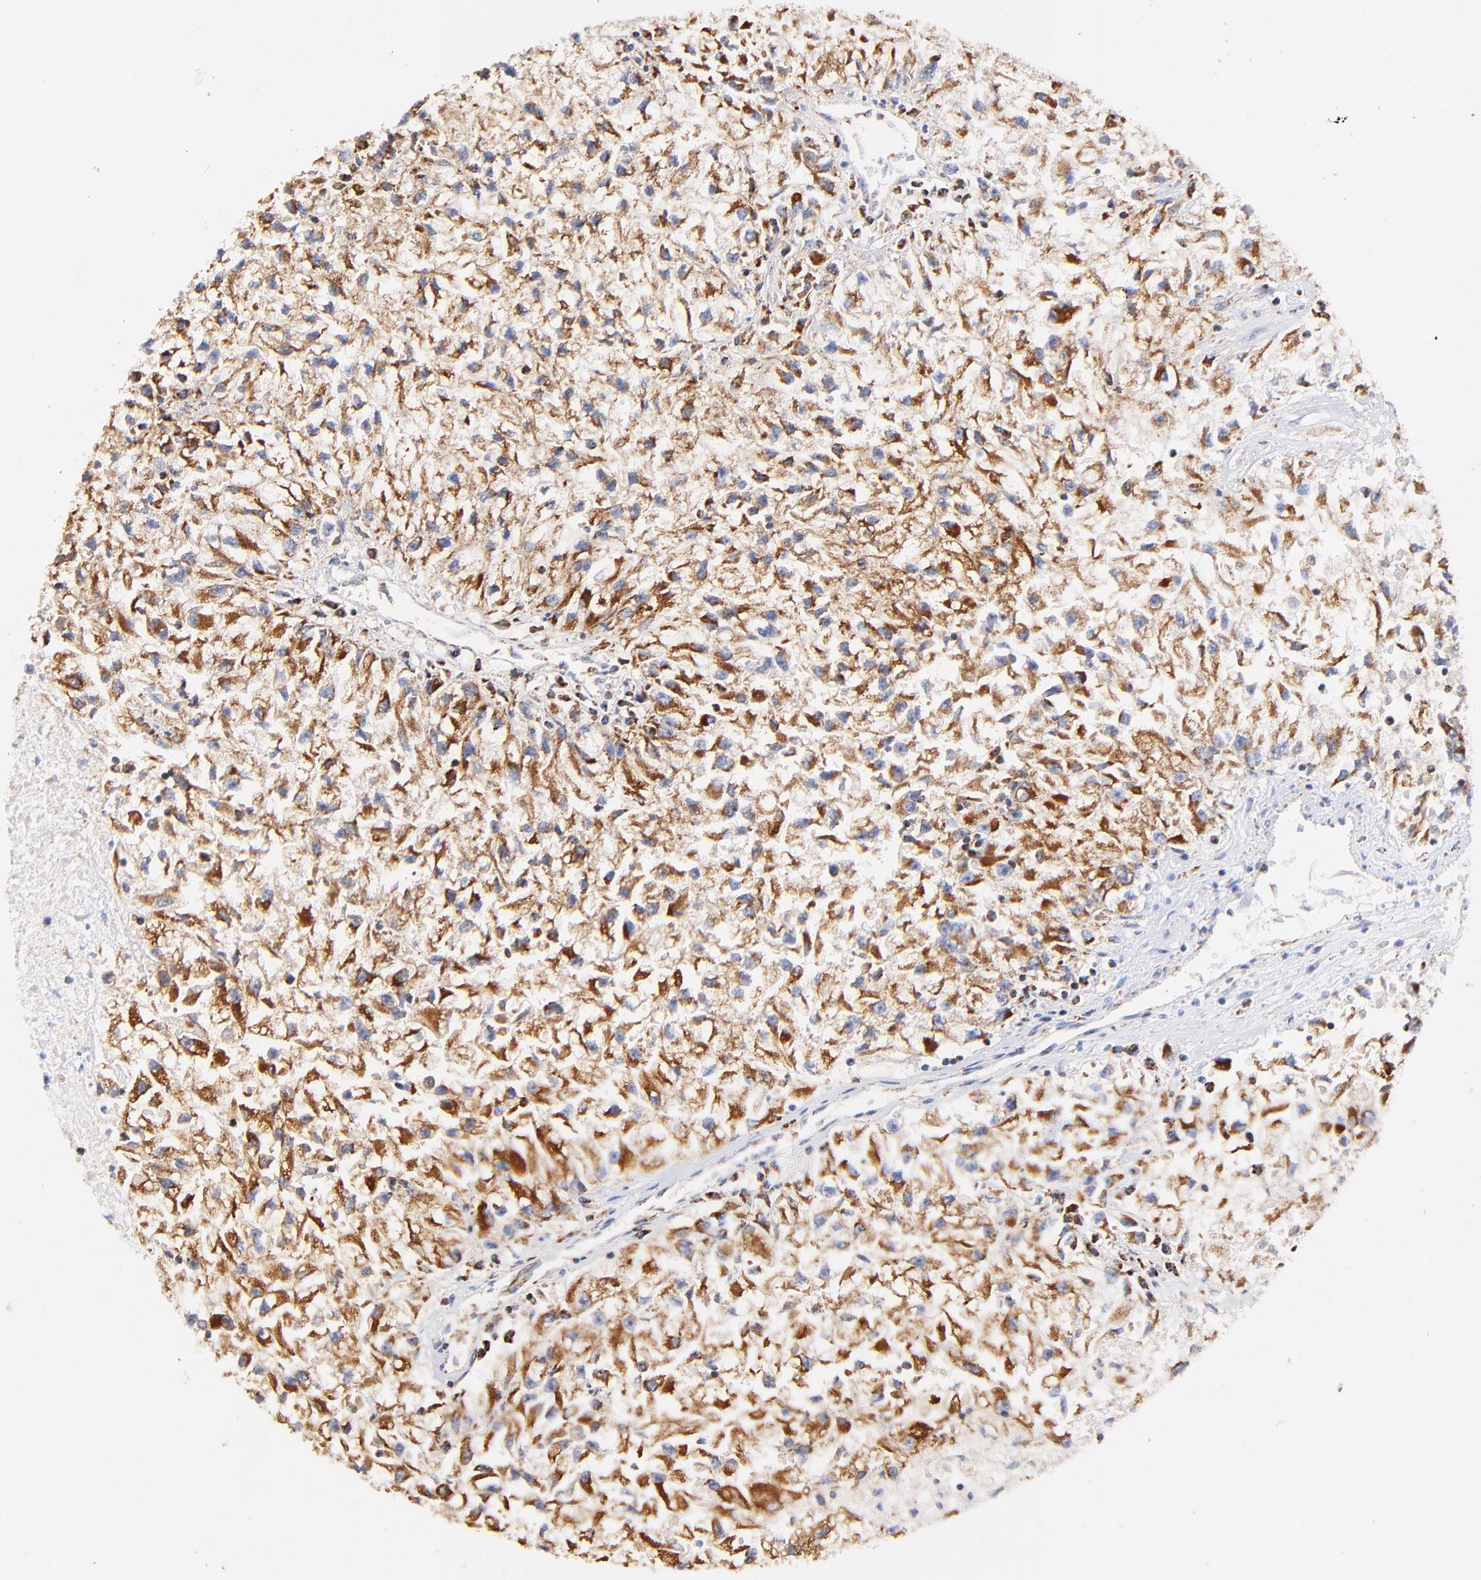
{"staining": {"intensity": "strong", "quantity": ">75%", "location": "cytoplasmic/membranous"}, "tissue": "renal cancer", "cell_type": "Tumor cells", "image_type": "cancer", "snomed": [{"axis": "morphology", "description": "Adenocarcinoma, NOS"}, {"axis": "topography", "description": "Kidney"}], "caption": "A photomicrograph of renal cancer (adenocarcinoma) stained for a protein exhibits strong cytoplasmic/membranous brown staining in tumor cells.", "gene": "ATP5F1D", "patient": {"sex": "male", "age": 59}}